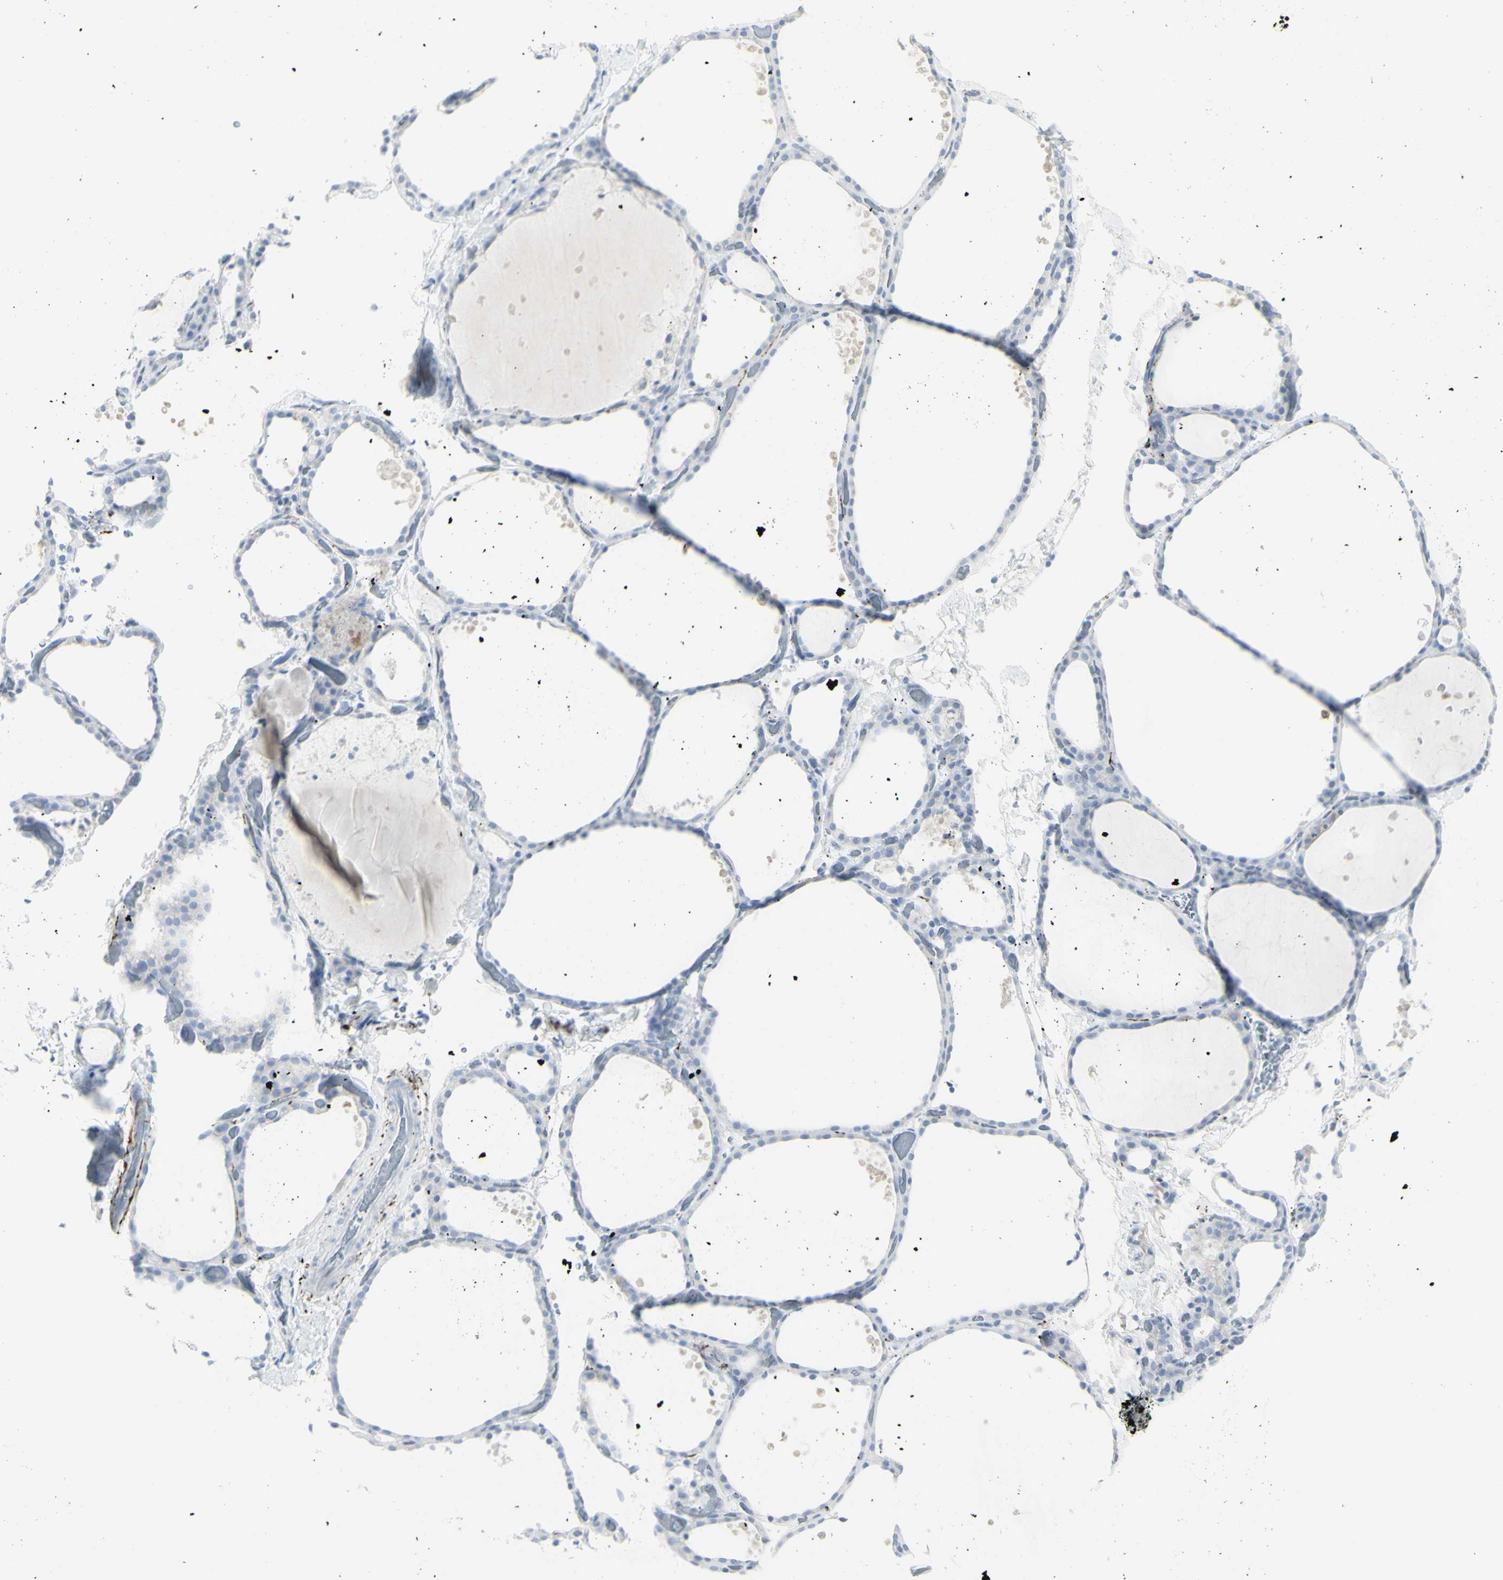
{"staining": {"intensity": "moderate", "quantity": ">75%", "location": "cytoplasmic/membranous"}, "tissue": "thyroid gland", "cell_type": "Glandular cells", "image_type": "normal", "snomed": [{"axis": "morphology", "description": "Normal tissue, NOS"}, {"axis": "topography", "description": "Thyroid gland"}], "caption": "DAB (3,3'-diaminobenzidine) immunohistochemical staining of normal human thyroid gland shows moderate cytoplasmic/membranous protein positivity in approximately >75% of glandular cells.", "gene": "ENSG00000198211", "patient": {"sex": "female", "age": 44}}